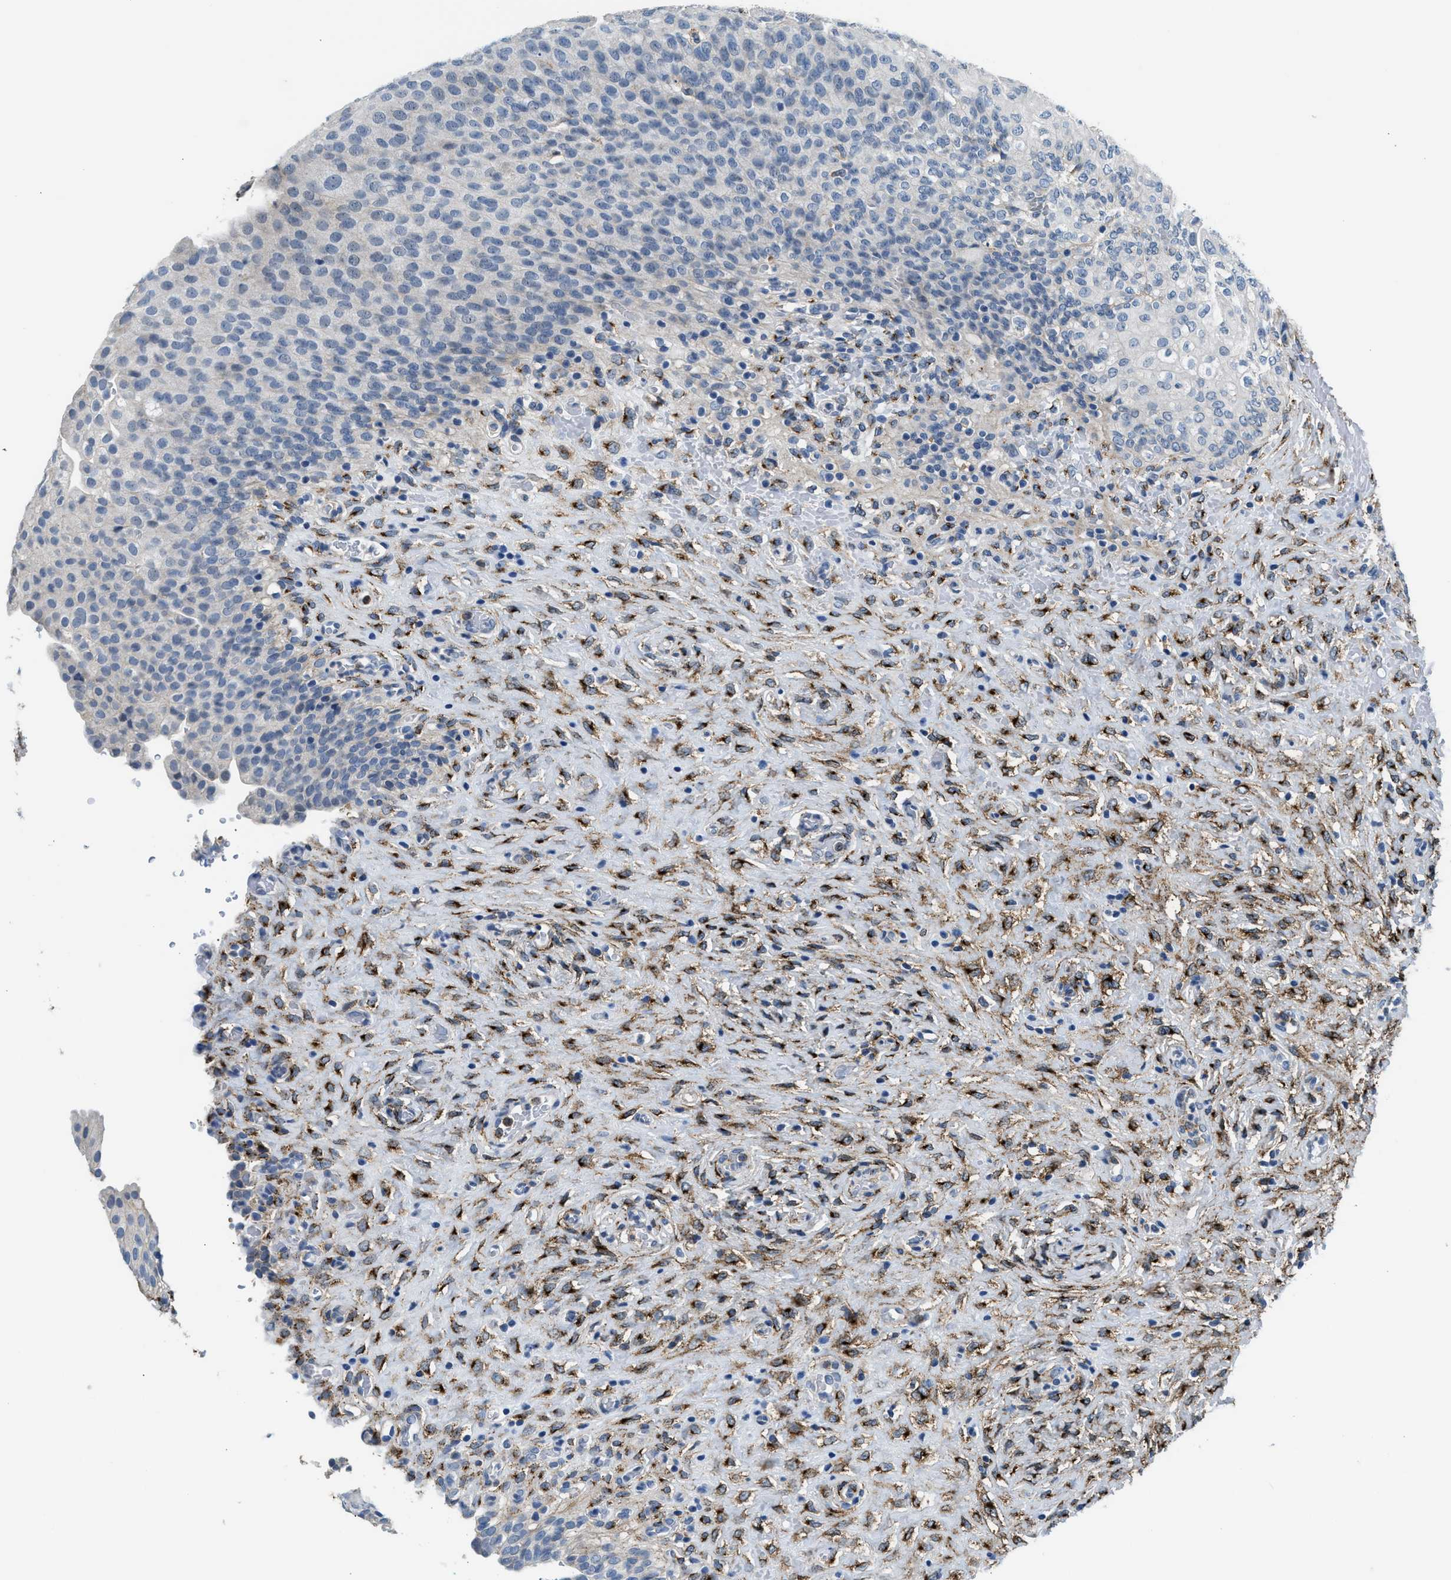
{"staining": {"intensity": "negative", "quantity": "none", "location": "none"}, "tissue": "urinary bladder", "cell_type": "Urothelial cells", "image_type": "normal", "snomed": [{"axis": "morphology", "description": "Urothelial carcinoma, High grade"}, {"axis": "topography", "description": "Urinary bladder"}], "caption": "High power microscopy histopathology image of an immunohistochemistry micrograph of normal urinary bladder, revealing no significant expression in urothelial cells. (Immunohistochemistry, brightfield microscopy, high magnification).", "gene": "LRP1", "patient": {"sex": "male", "age": 46}}